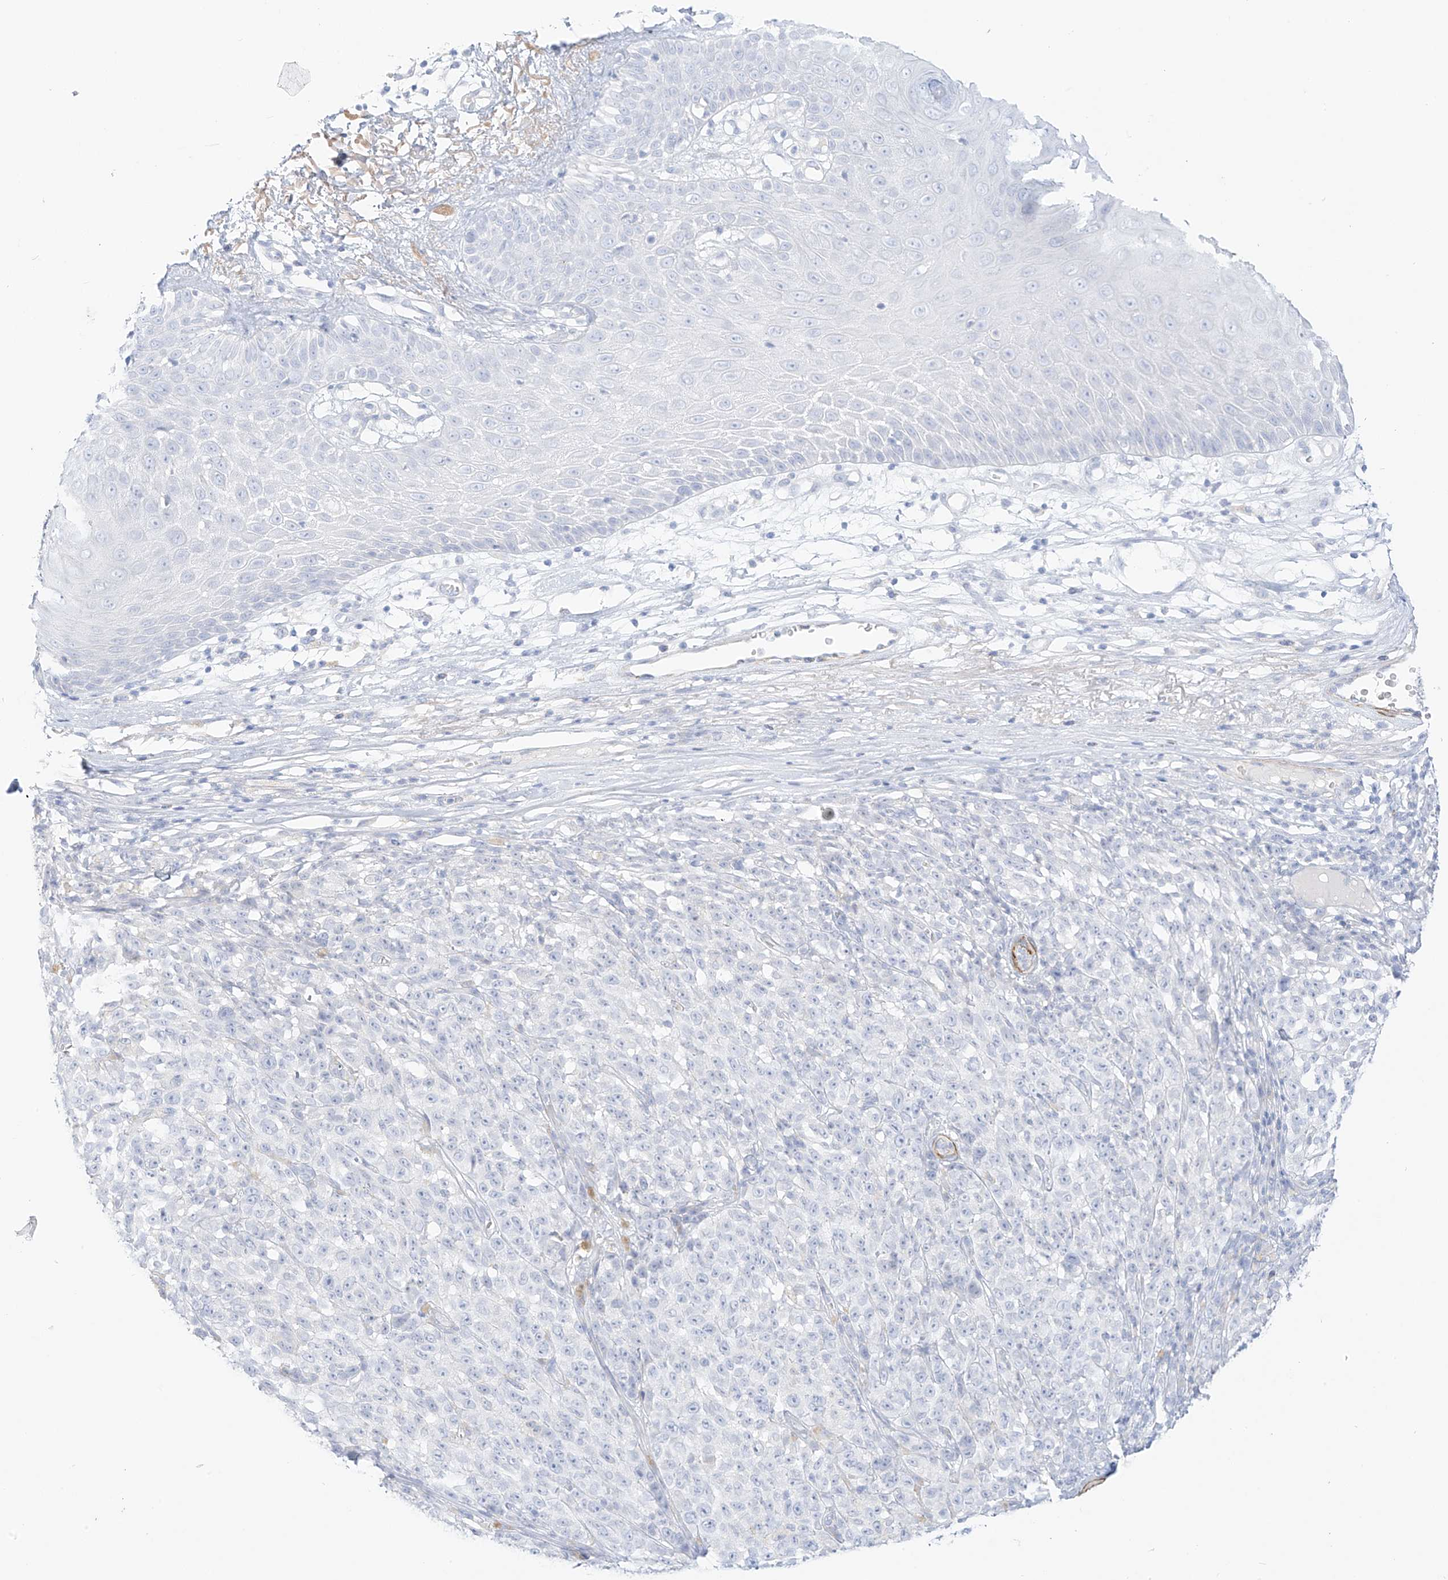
{"staining": {"intensity": "negative", "quantity": "none", "location": "none"}, "tissue": "melanoma", "cell_type": "Tumor cells", "image_type": "cancer", "snomed": [{"axis": "morphology", "description": "Malignant melanoma, NOS"}, {"axis": "topography", "description": "Skin"}], "caption": "An image of malignant melanoma stained for a protein exhibits no brown staining in tumor cells.", "gene": "ST3GAL5", "patient": {"sex": "female", "age": 82}}